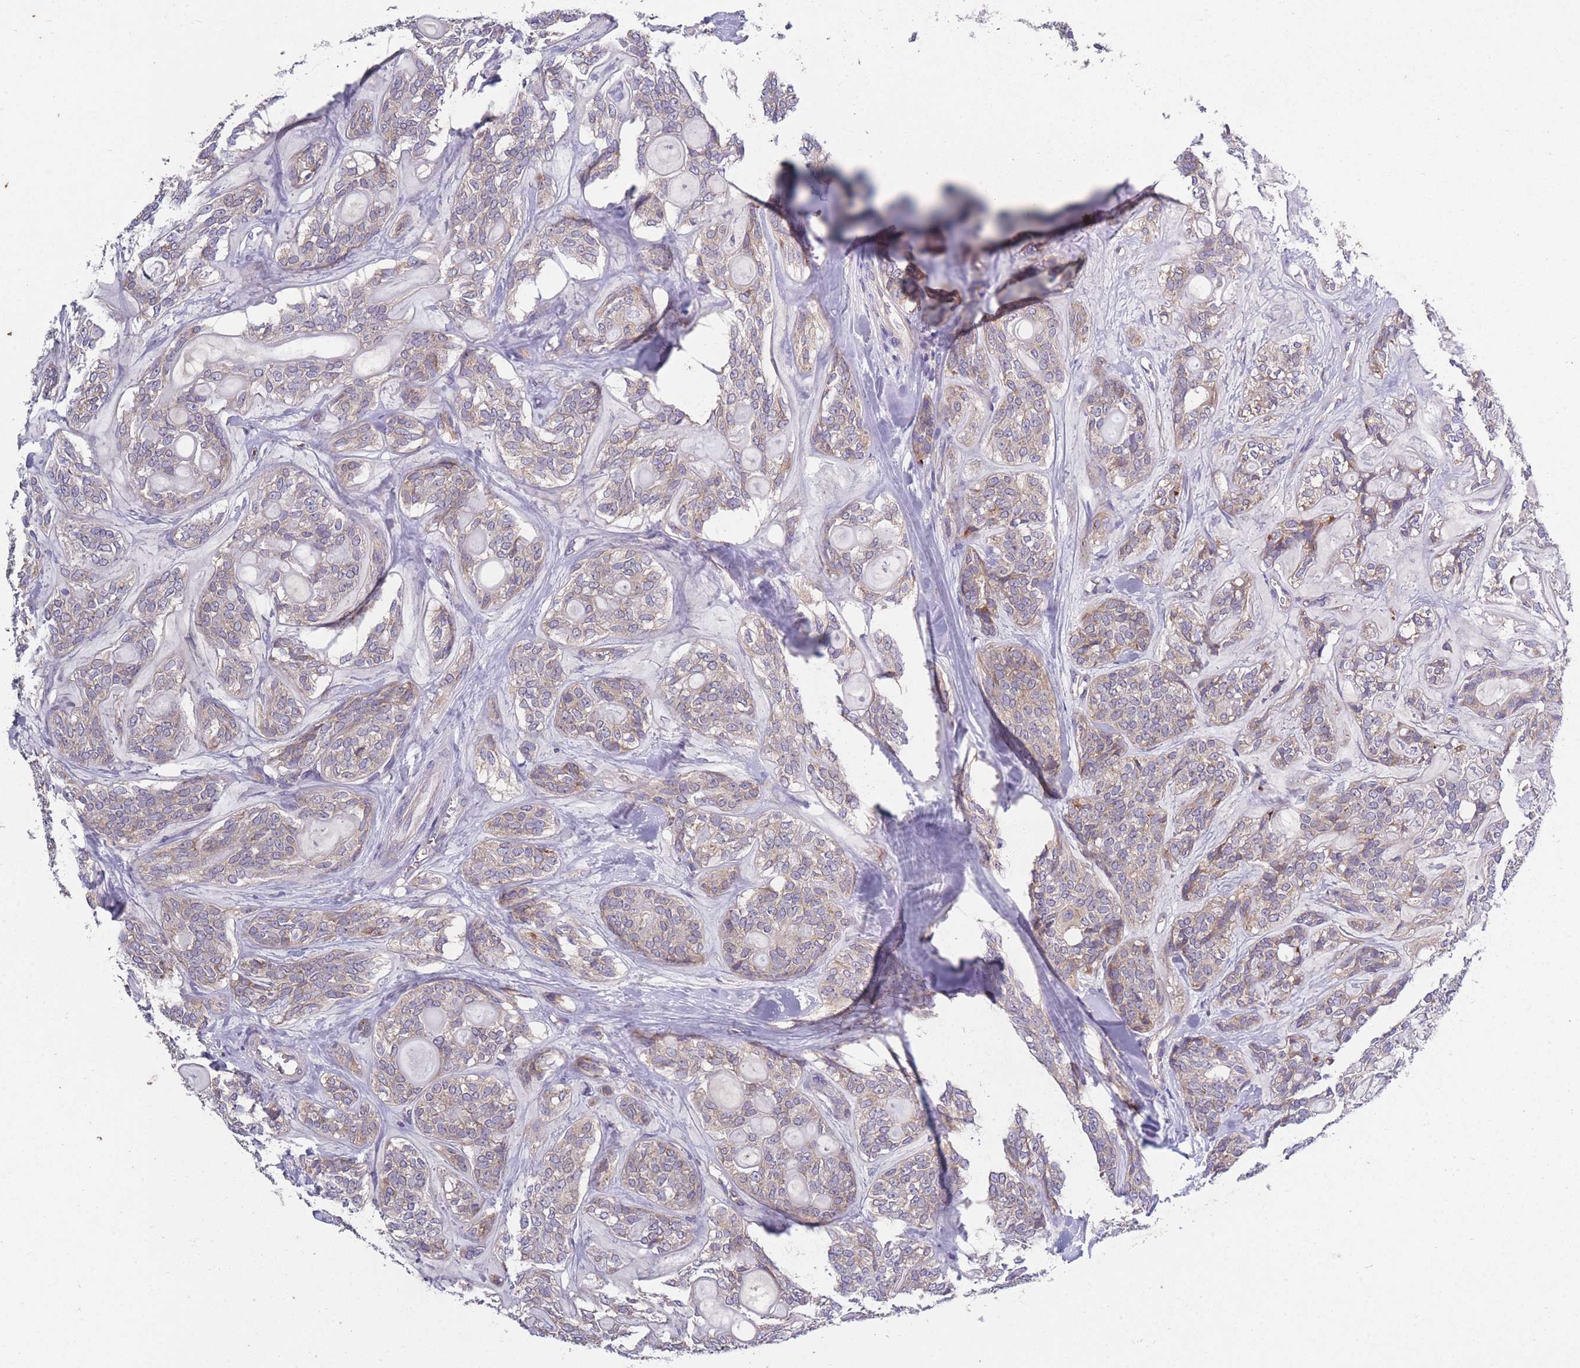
{"staining": {"intensity": "weak", "quantity": ">75%", "location": "cytoplasmic/membranous"}, "tissue": "head and neck cancer", "cell_type": "Tumor cells", "image_type": "cancer", "snomed": [{"axis": "morphology", "description": "Adenocarcinoma, NOS"}, {"axis": "topography", "description": "Head-Neck"}], "caption": "Immunohistochemical staining of human head and neck cancer (adenocarcinoma) demonstrates weak cytoplasmic/membranous protein expression in about >75% of tumor cells.", "gene": "STIM2", "patient": {"sex": "male", "age": 66}}